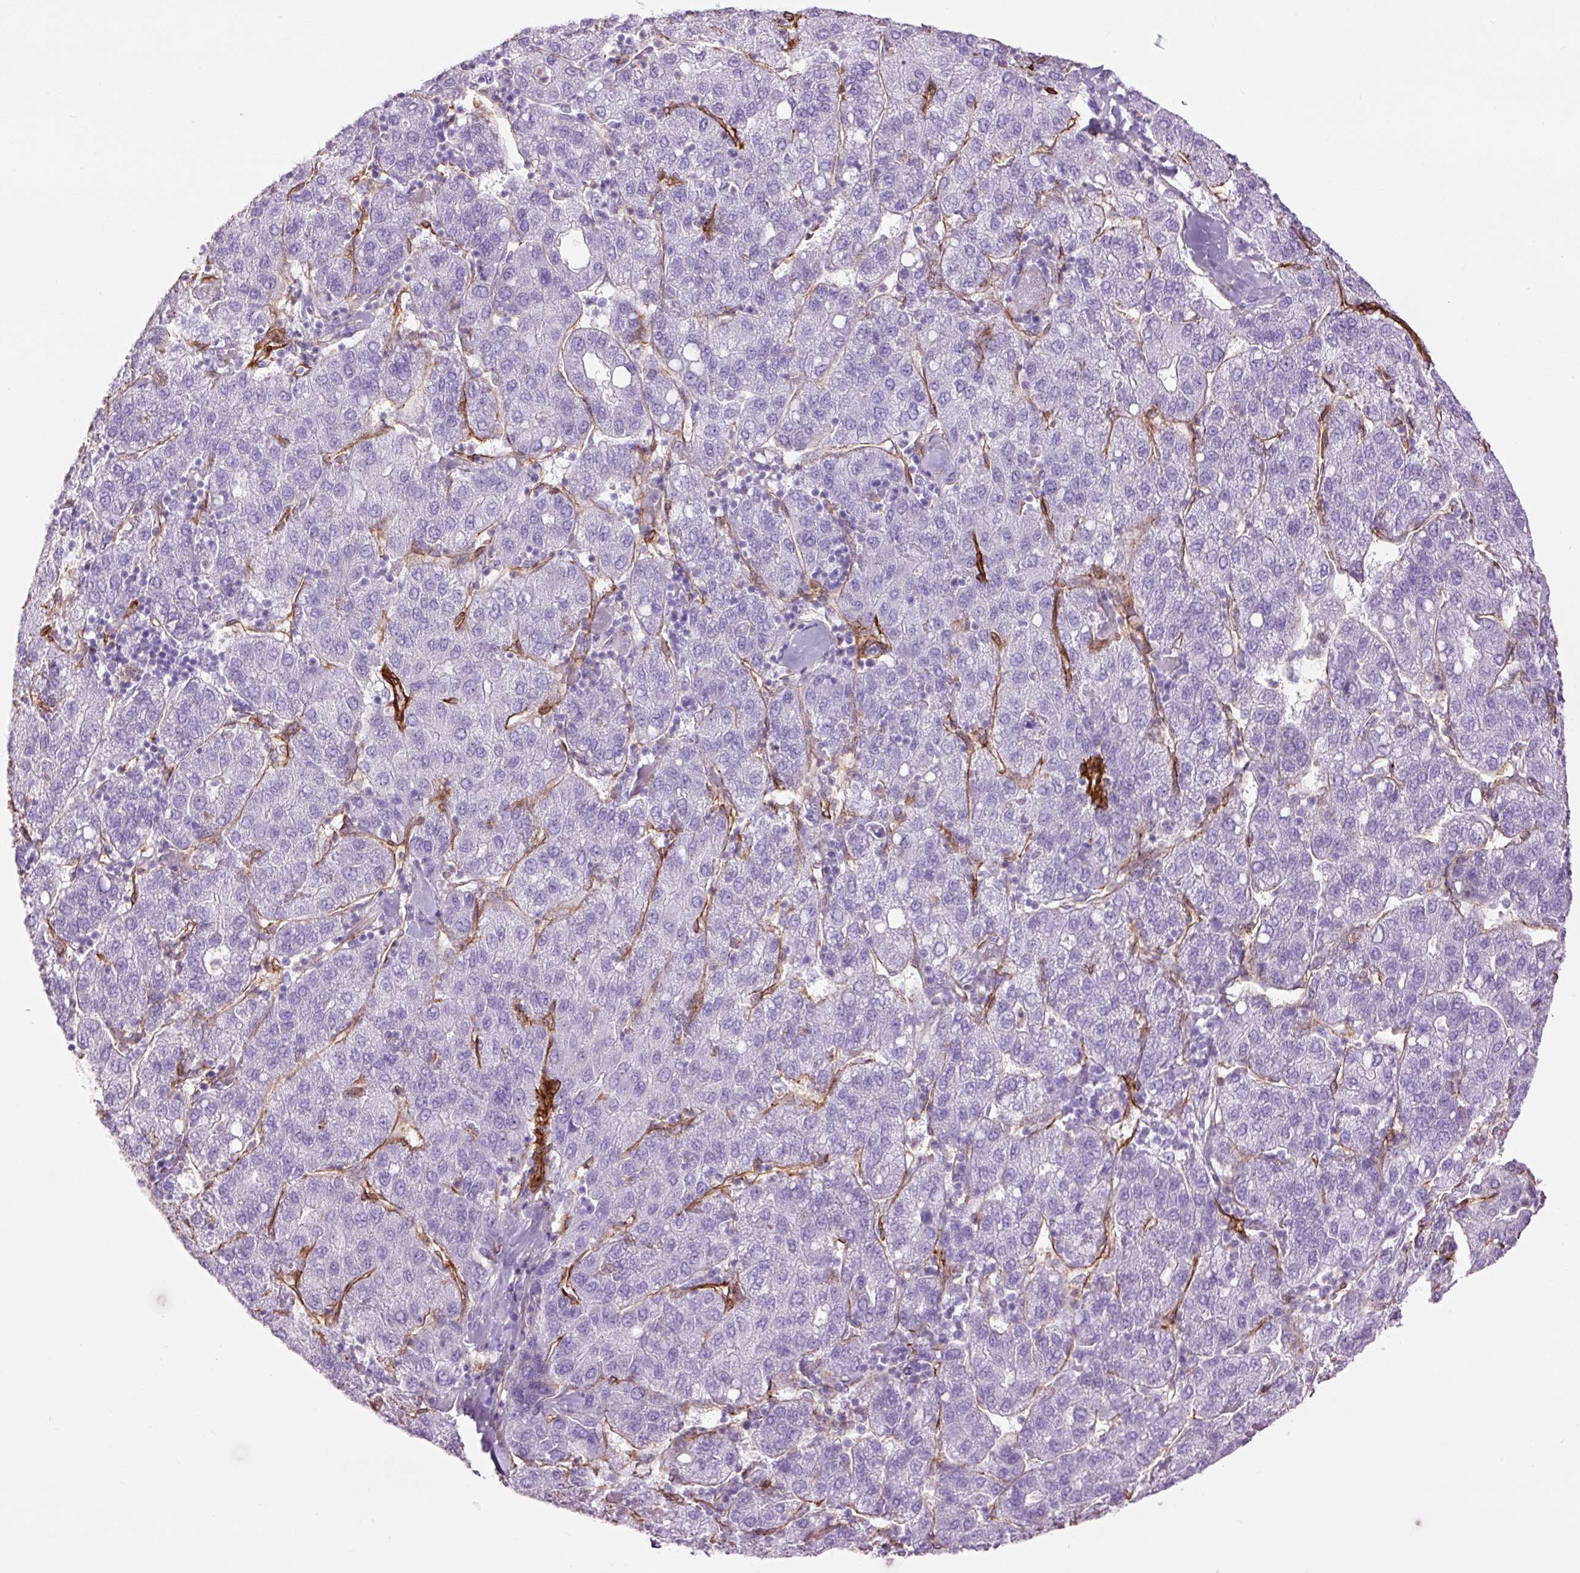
{"staining": {"intensity": "negative", "quantity": "none", "location": "none"}, "tissue": "liver cancer", "cell_type": "Tumor cells", "image_type": "cancer", "snomed": [{"axis": "morphology", "description": "Carcinoma, Hepatocellular, NOS"}, {"axis": "topography", "description": "Liver"}], "caption": "This is an immunohistochemistry histopathology image of human hepatocellular carcinoma (liver). There is no staining in tumor cells.", "gene": "CAV1", "patient": {"sex": "male", "age": 65}}